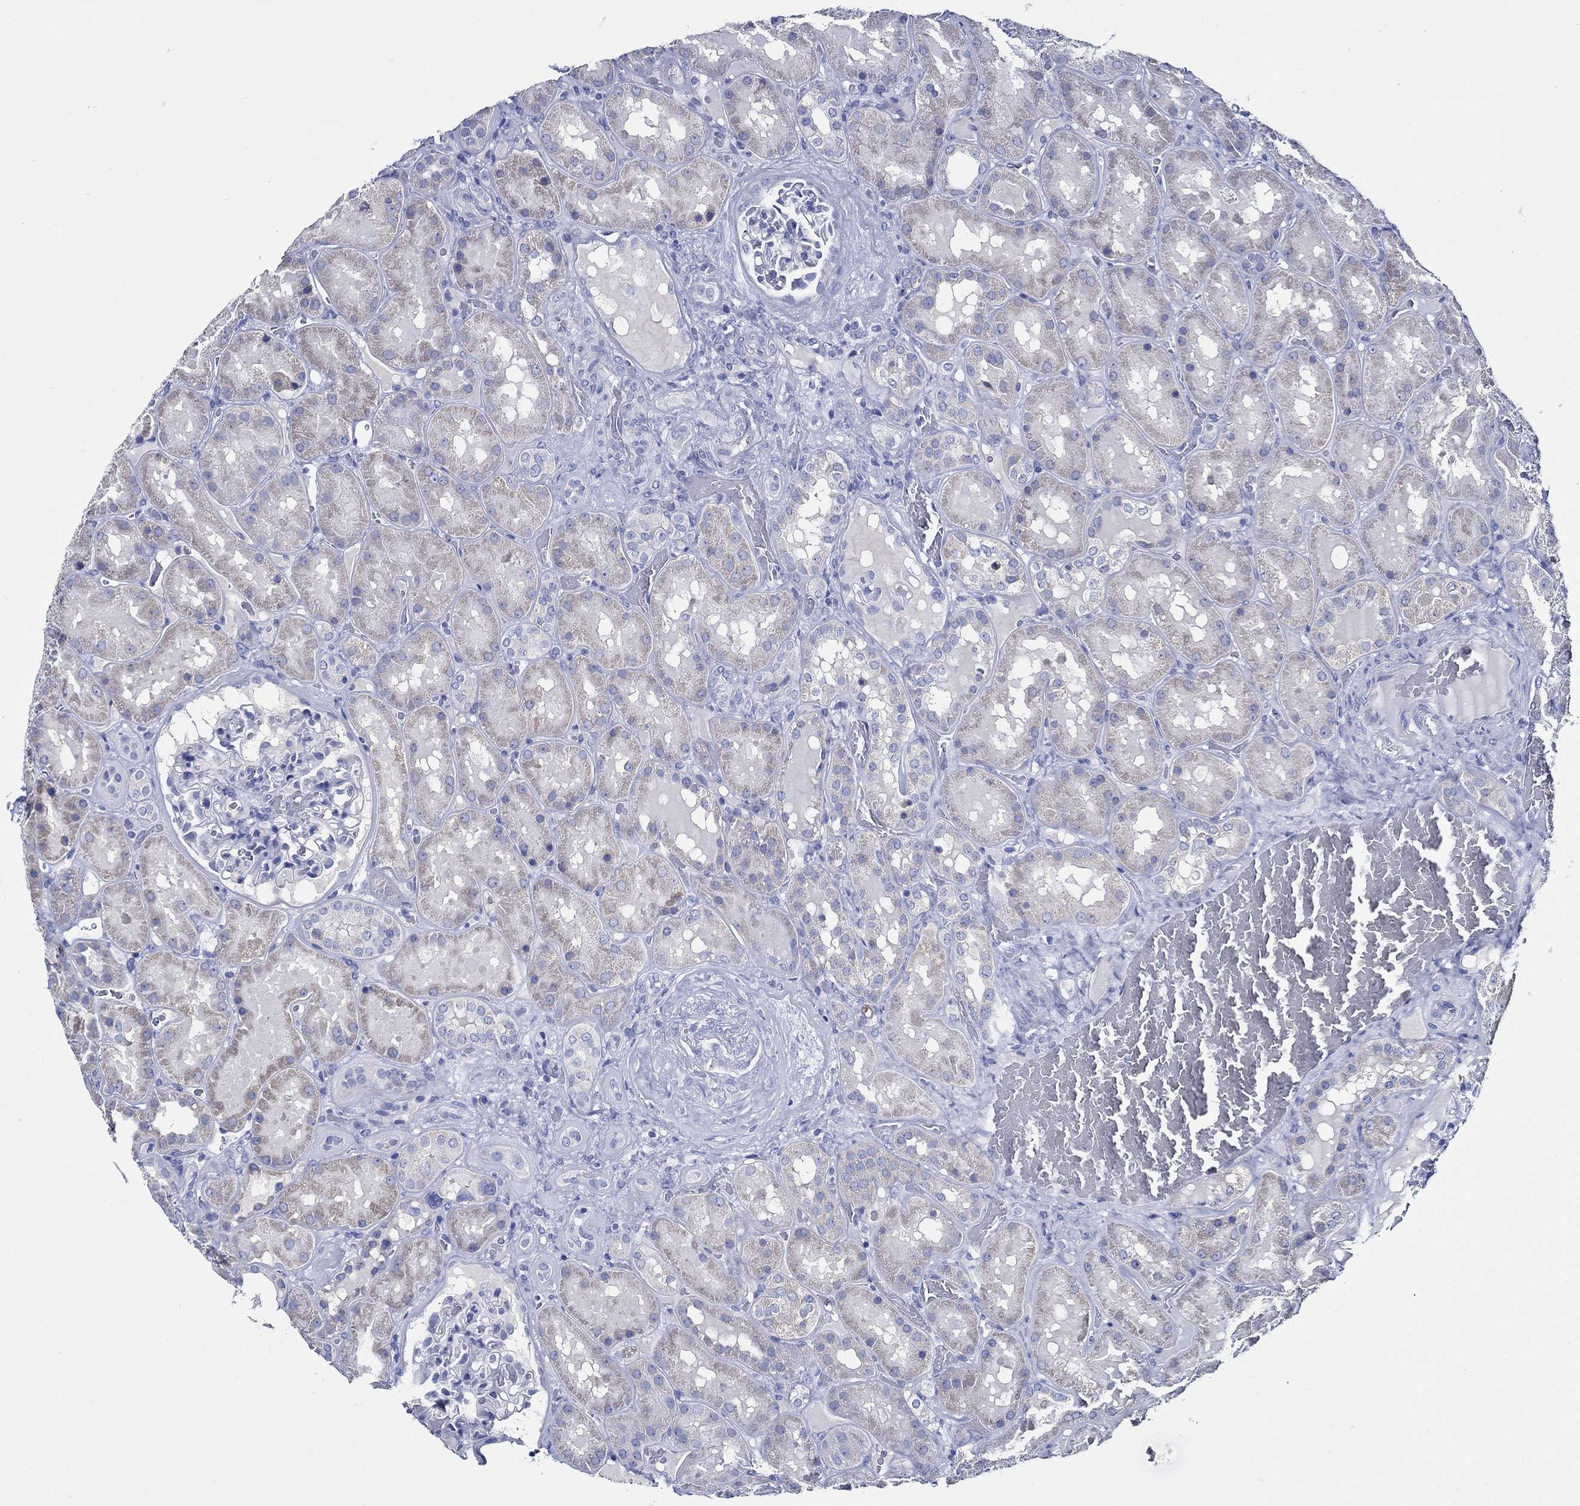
{"staining": {"intensity": "negative", "quantity": "none", "location": "none"}, "tissue": "kidney", "cell_type": "Cells in glomeruli", "image_type": "normal", "snomed": [{"axis": "morphology", "description": "Normal tissue, NOS"}, {"axis": "topography", "description": "Kidney"}], "caption": "Immunohistochemical staining of normal human kidney exhibits no significant positivity in cells in glomeruli. Brightfield microscopy of IHC stained with DAB (brown) and hematoxylin (blue), captured at high magnification.", "gene": "SKOR1", "patient": {"sex": "male", "age": 73}}